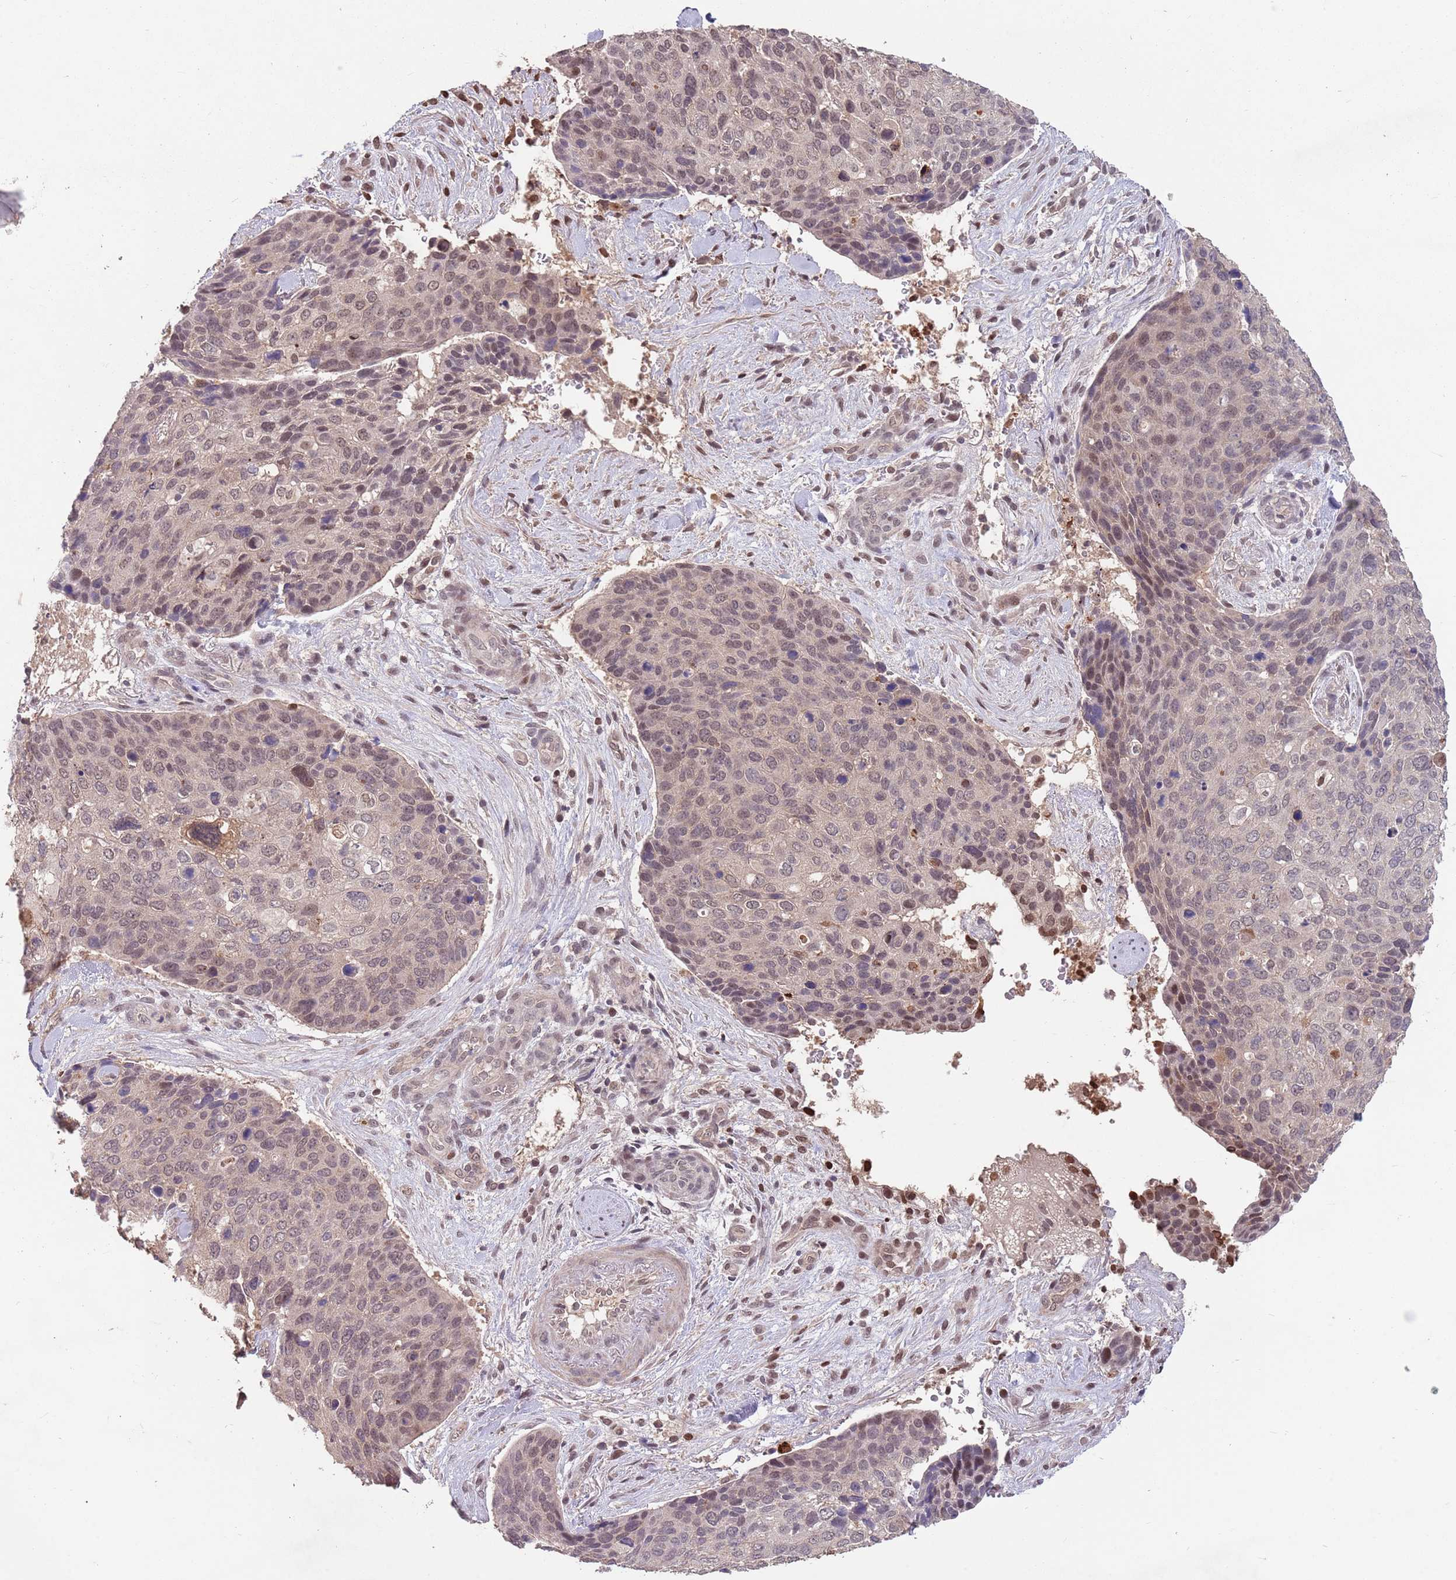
{"staining": {"intensity": "weak", "quantity": "25%-75%", "location": "nuclear"}, "tissue": "skin cancer", "cell_type": "Tumor cells", "image_type": "cancer", "snomed": [{"axis": "morphology", "description": "Basal cell carcinoma"}, {"axis": "topography", "description": "Skin"}], "caption": "Brown immunohistochemical staining in human basal cell carcinoma (skin) exhibits weak nuclear staining in approximately 25%-75% of tumor cells. (Stains: DAB (3,3'-diaminobenzidine) in brown, nuclei in blue, Microscopy: brightfield microscopy at high magnification).", "gene": "MEI1", "patient": {"sex": "female", "age": 74}}